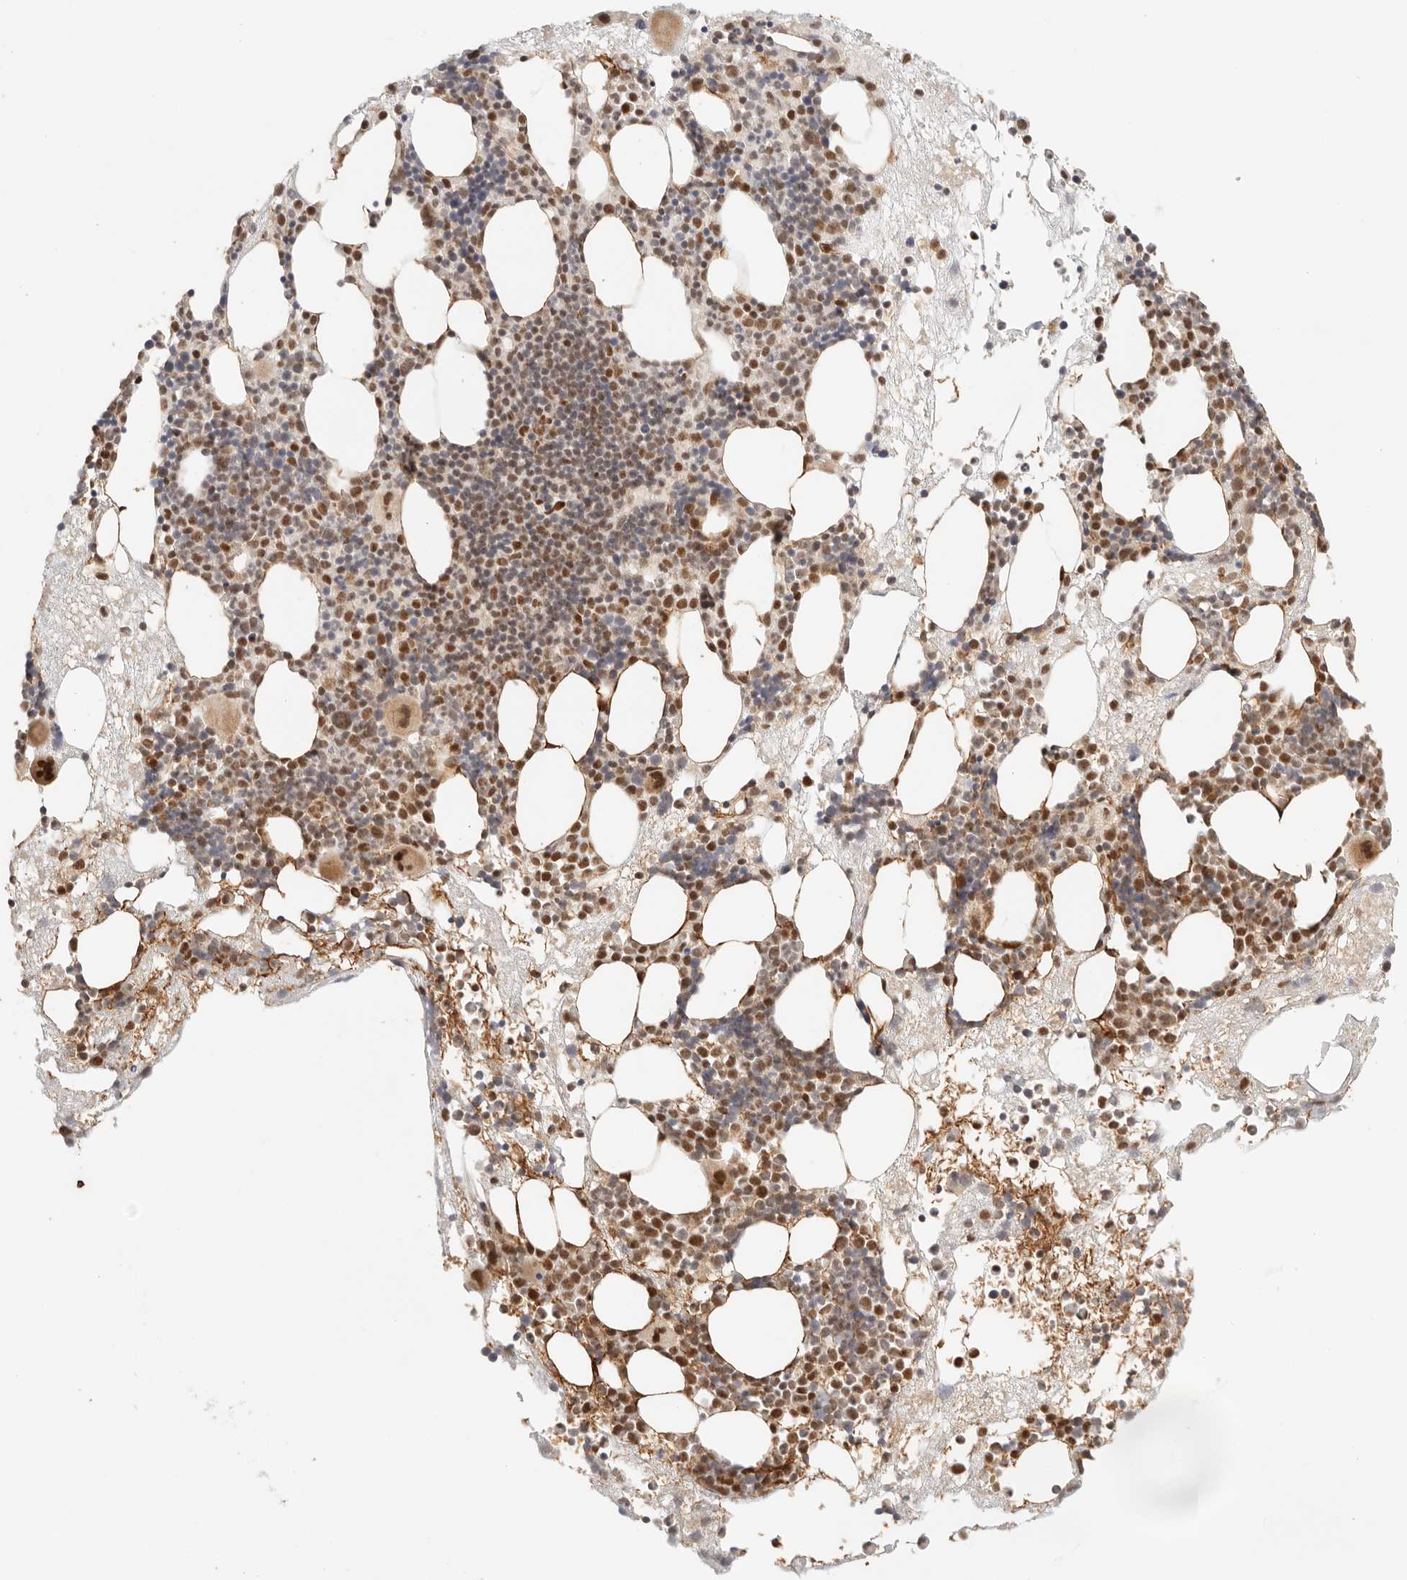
{"staining": {"intensity": "moderate", "quantity": "25%-75%", "location": "nuclear"}, "tissue": "bone marrow", "cell_type": "Hematopoietic cells", "image_type": "normal", "snomed": [{"axis": "morphology", "description": "Normal tissue, NOS"}, {"axis": "topography", "description": "Bone marrow"}], "caption": "Human bone marrow stained with a brown dye shows moderate nuclear positive staining in about 25%-75% of hematopoietic cells.", "gene": "GTF2E2", "patient": {"sex": "male", "age": 50}}